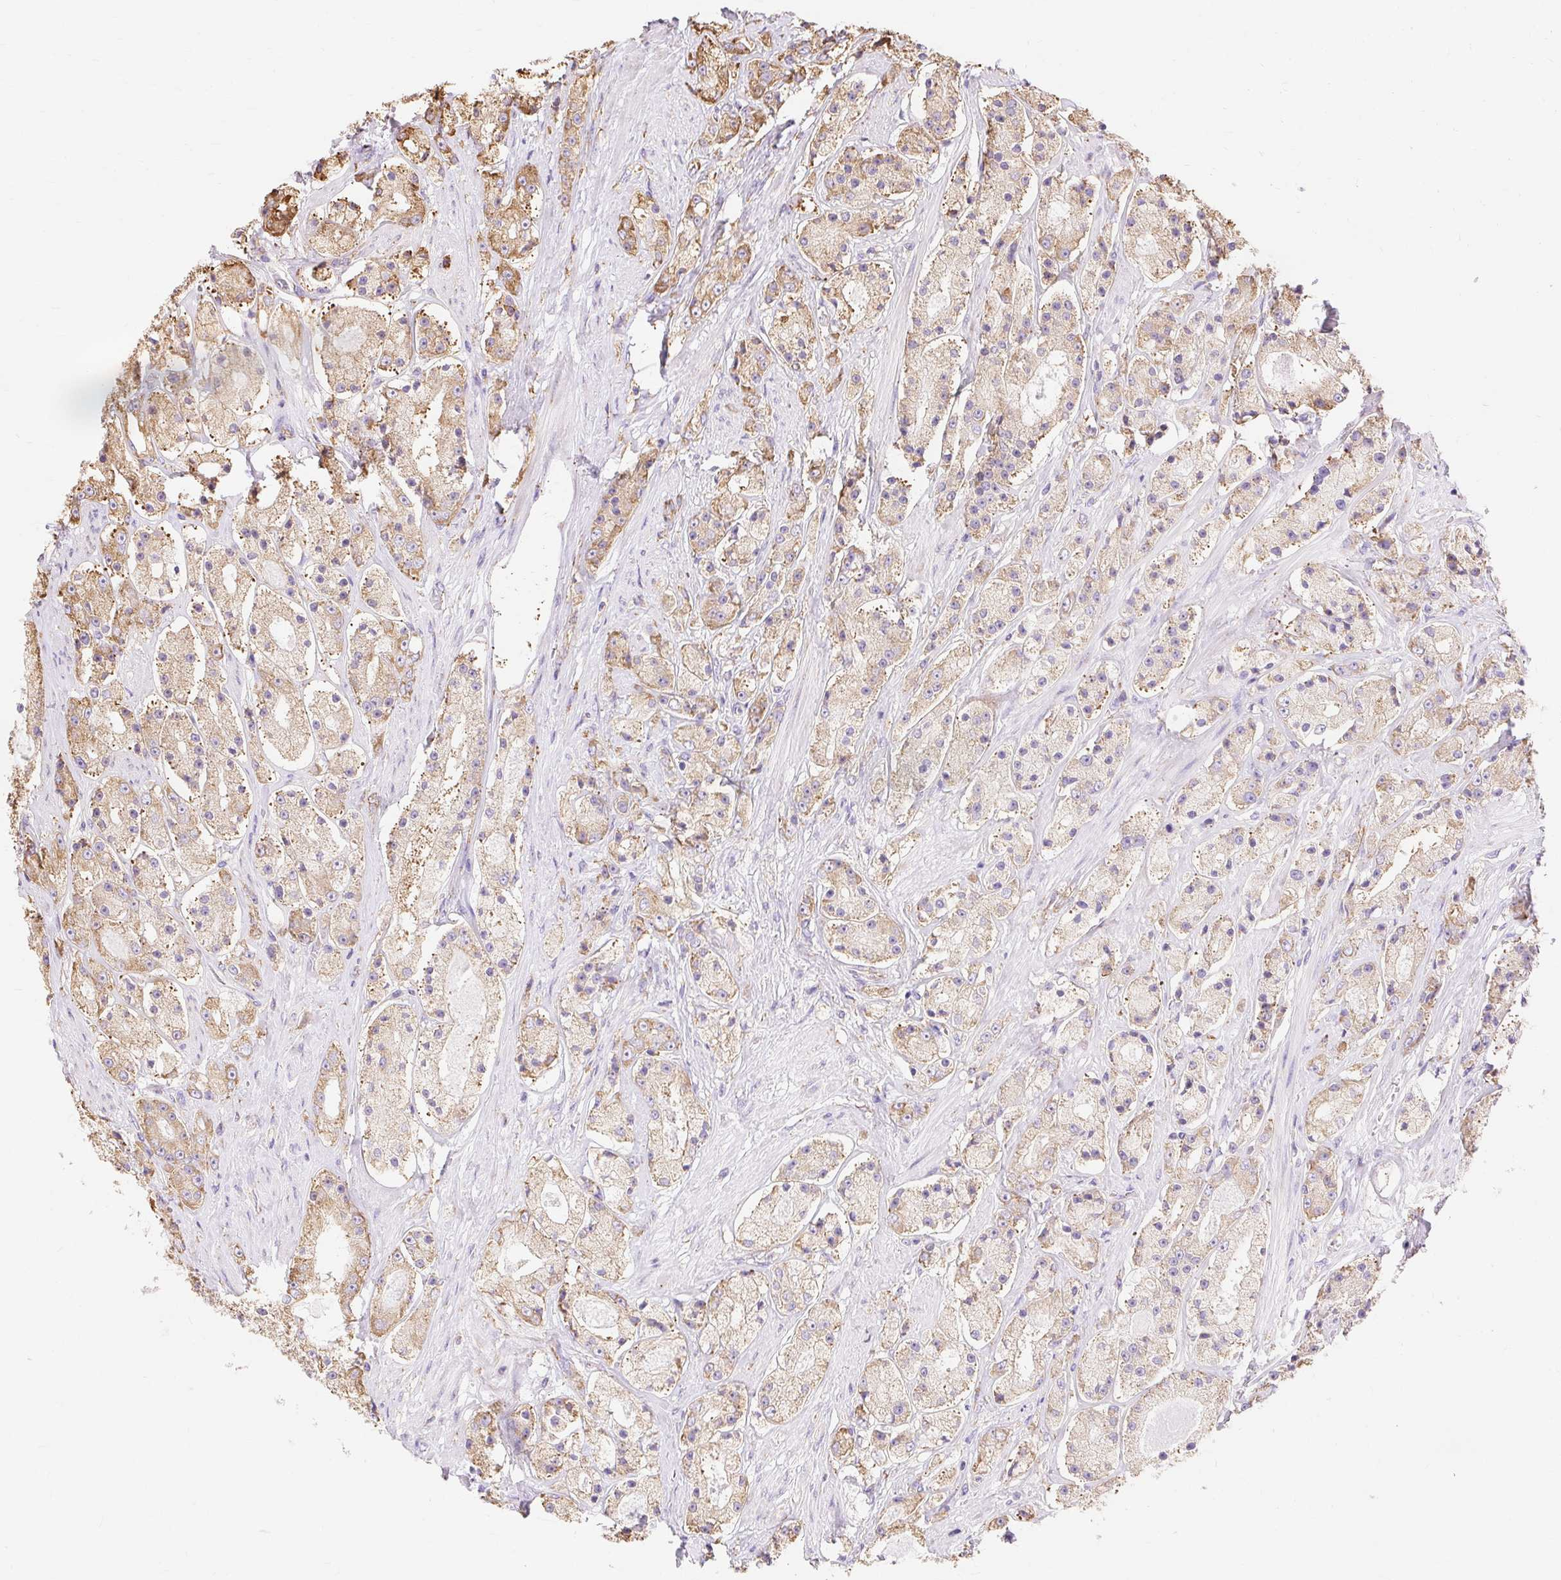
{"staining": {"intensity": "weak", "quantity": ">75%", "location": "cytoplasmic/membranous"}, "tissue": "prostate cancer", "cell_type": "Tumor cells", "image_type": "cancer", "snomed": [{"axis": "morphology", "description": "Adenocarcinoma, High grade"}, {"axis": "topography", "description": "Prostate"}], "caption": "An immunohistochemistry (IHC) histopathology image of neoplastic tissue is shown. Protein staining in brown shows weak cytoplasmic/membranous positivity in adenocarcinoma (high-grade) (prostate) within tumor cells. The staining is performed using DAB brown chromogen to label protein expression. The nuclei are counter-stained blue using hematoxylin.", "gene": "RPS17", "patient": {"sex": "male", "age": 67}}